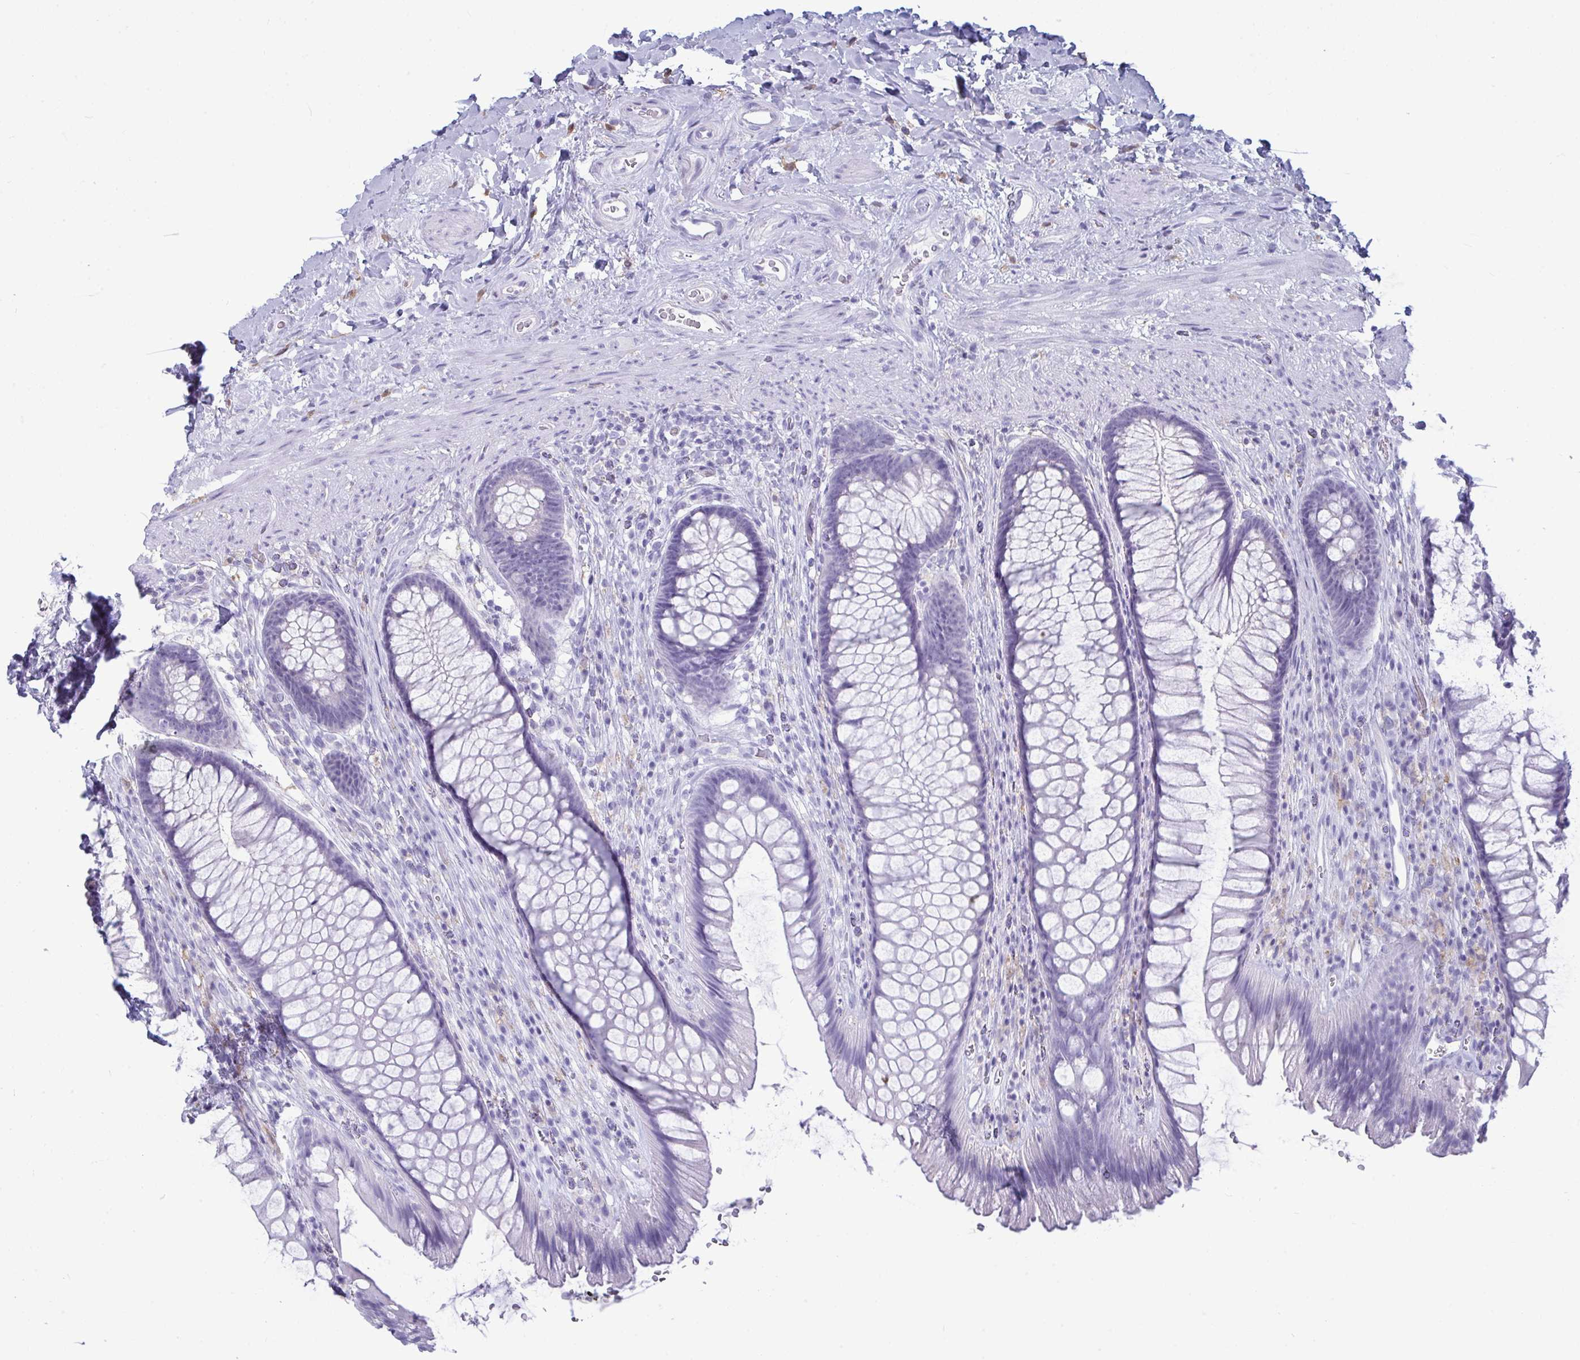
{"staining": {"intensity": "negative", "quantity": "none", "location": "none"}, "tissue": "rectum", "cell_type": "Glandular cells", "image_type": "normal", "snomed": [{"axis": "morphology", "description": "Normal tissue, NOS"}, {"axis": "topography", "description": "Rectum"}], "caption": "A photomicrograph of rectum stained for a protein reveals no brown staining in glandular cells.", "gene": "ANKRD60", "patient": {"sex": "male", "age": 53}}